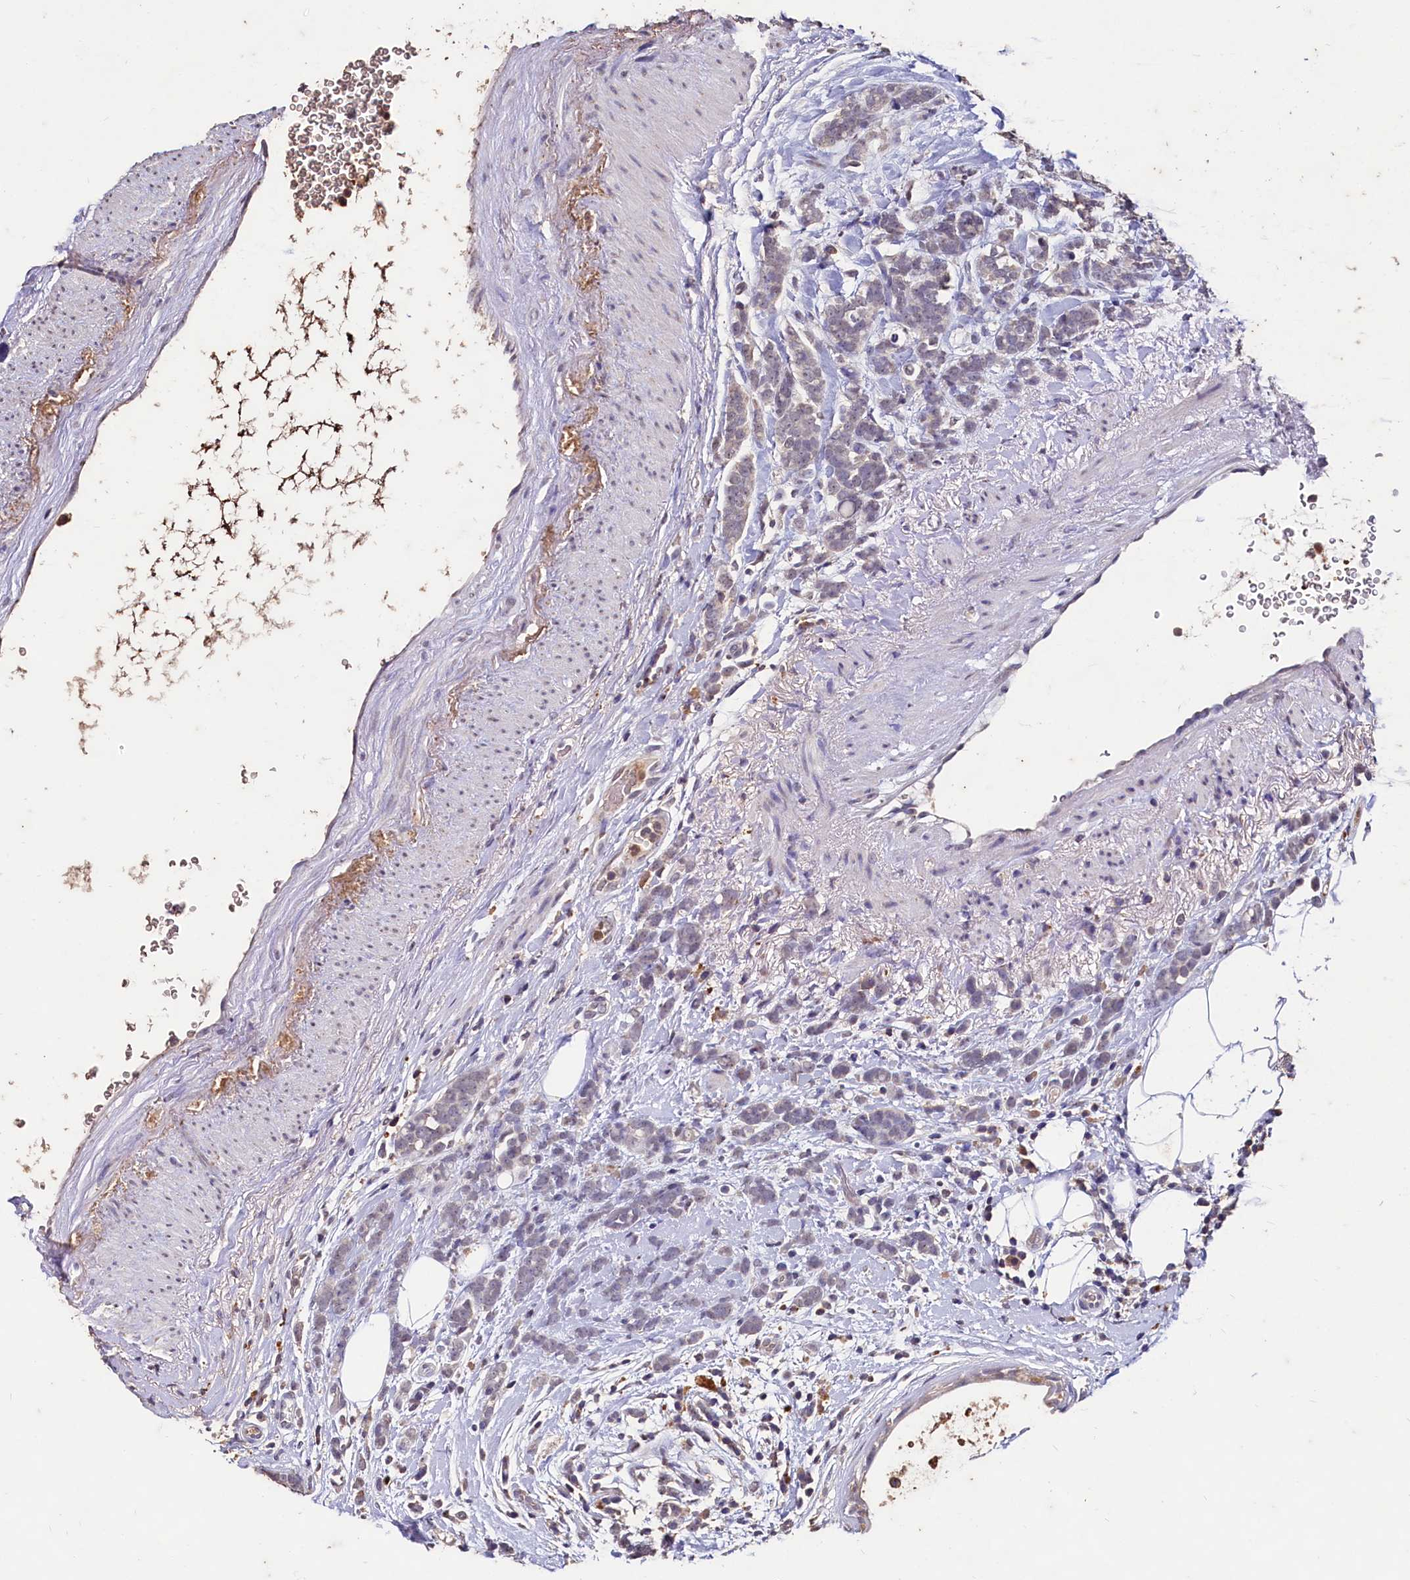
{"staining": {"intensity": "negative", "quantity": "none", "location": "none"}, "tissue": "breast cancer", "cell_type": "Tumor cells", "image_type": "cancer", "snomed": [{"axis": "morphology", "description": "Lobular carcinoma"}, {"axis": "topography", "description": "Breast"}], "caption": "The immunohistochemistry histopathology image has no significant staining in tumor cells of breast cancer tissue.", "gene": "CSTPP1", "patient": {"sex": "female", "age": 58}}